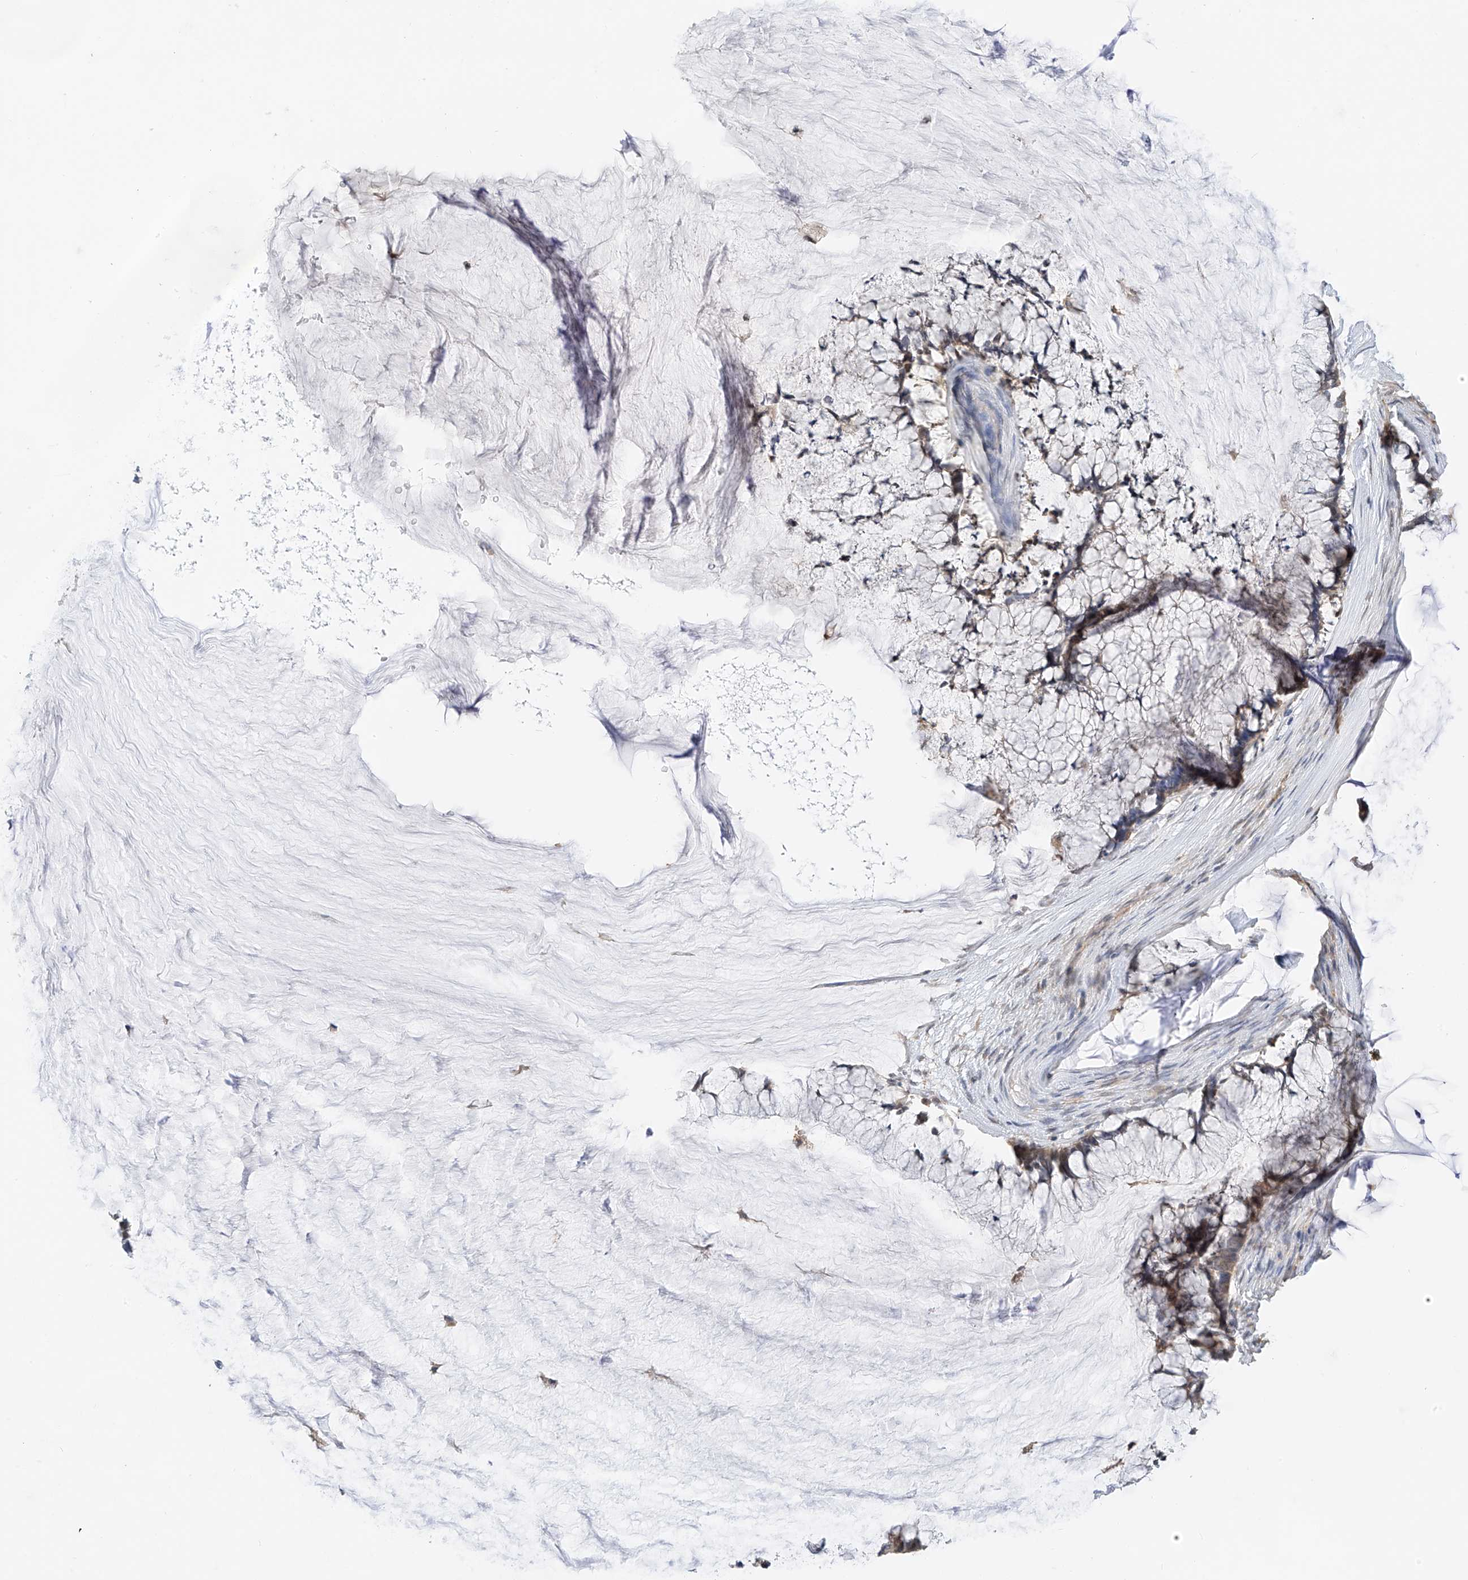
{"staining": {"intensity": "weak", "quantity": "<25%", "location": "cytoplasmic/membranous"}, "tissue": "ovarian cancer", "cell_type": "Tumor cells", "image_type": "cancer", "snomed": [{"axis": "morphology", "description": "Cystadenocarcinoma, mucinous, NOS"}, {"axis": "topography", "description": "Ovary"}], "caption": "Ovarian mucinous cystadenocarcinoma was stained to show a protein in brown. There is no significant positivity in tumor cells. (DAB immunohistochemistry (IHC) with hematoxylin counter stain).", "gene": "PPA2", "patient": {"sex": "female", "age": 42}}